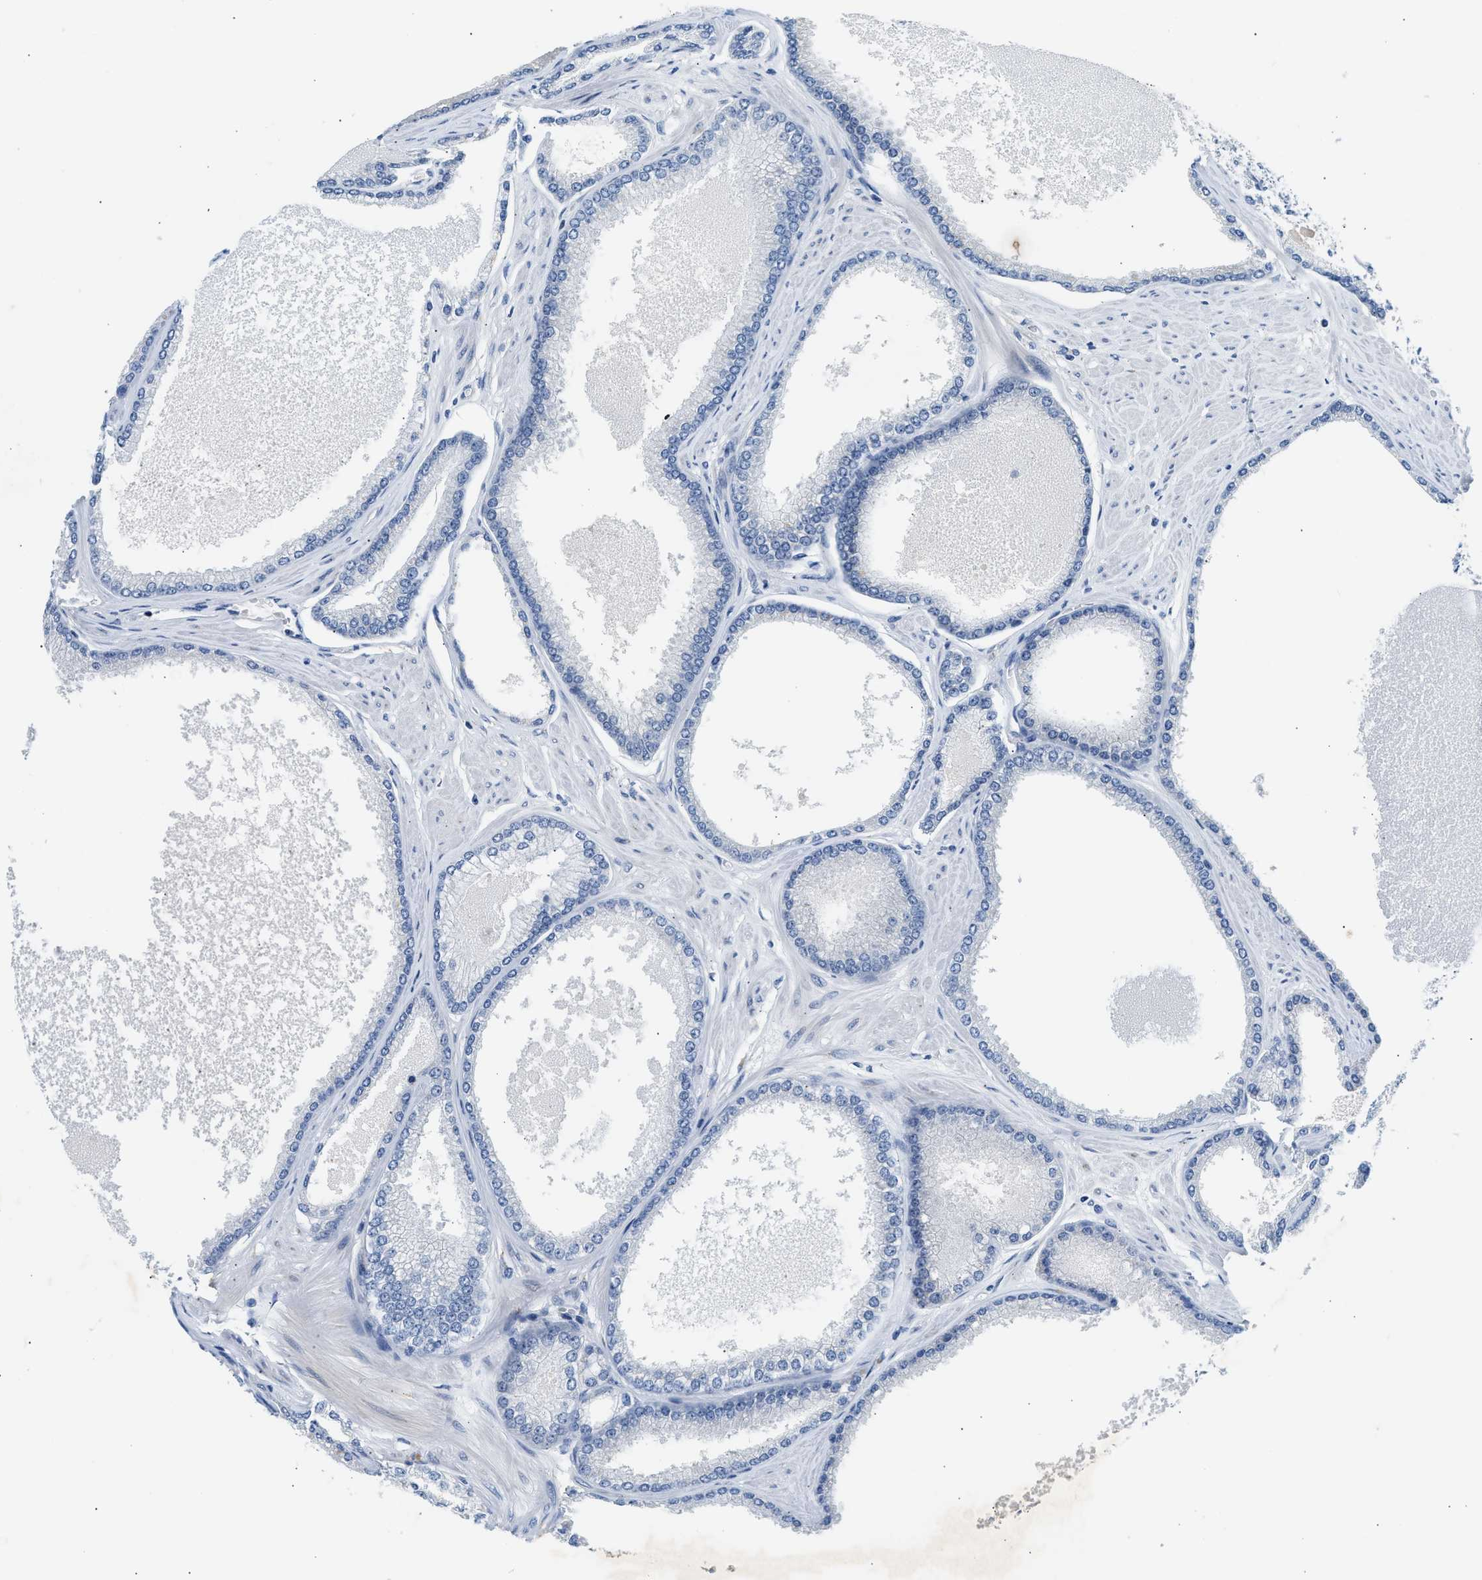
{"staining": {"intensity": "negative", "quantity": "none", "location": "none"}, "tissue": "prostate cancer", "cell_type": "Tumor cells", "image_type": "cancer", "snomed": [{"axis": "morphology", "description": "Adenocarcinoma, High grade"}, {"axis": "topography", "description": "Prostate"}], "caption": "The immunohistochemistry (IHC) photomicrograph has no significant positivity in tumor cells of prostate cancer tissue. (Brightfield microscopy of DAB (3,3'-diaminobenzidine) immunohistochemistry at high magnification).", "gene": "KCNC2", "patient": {"sex": "male", "age": 61}}